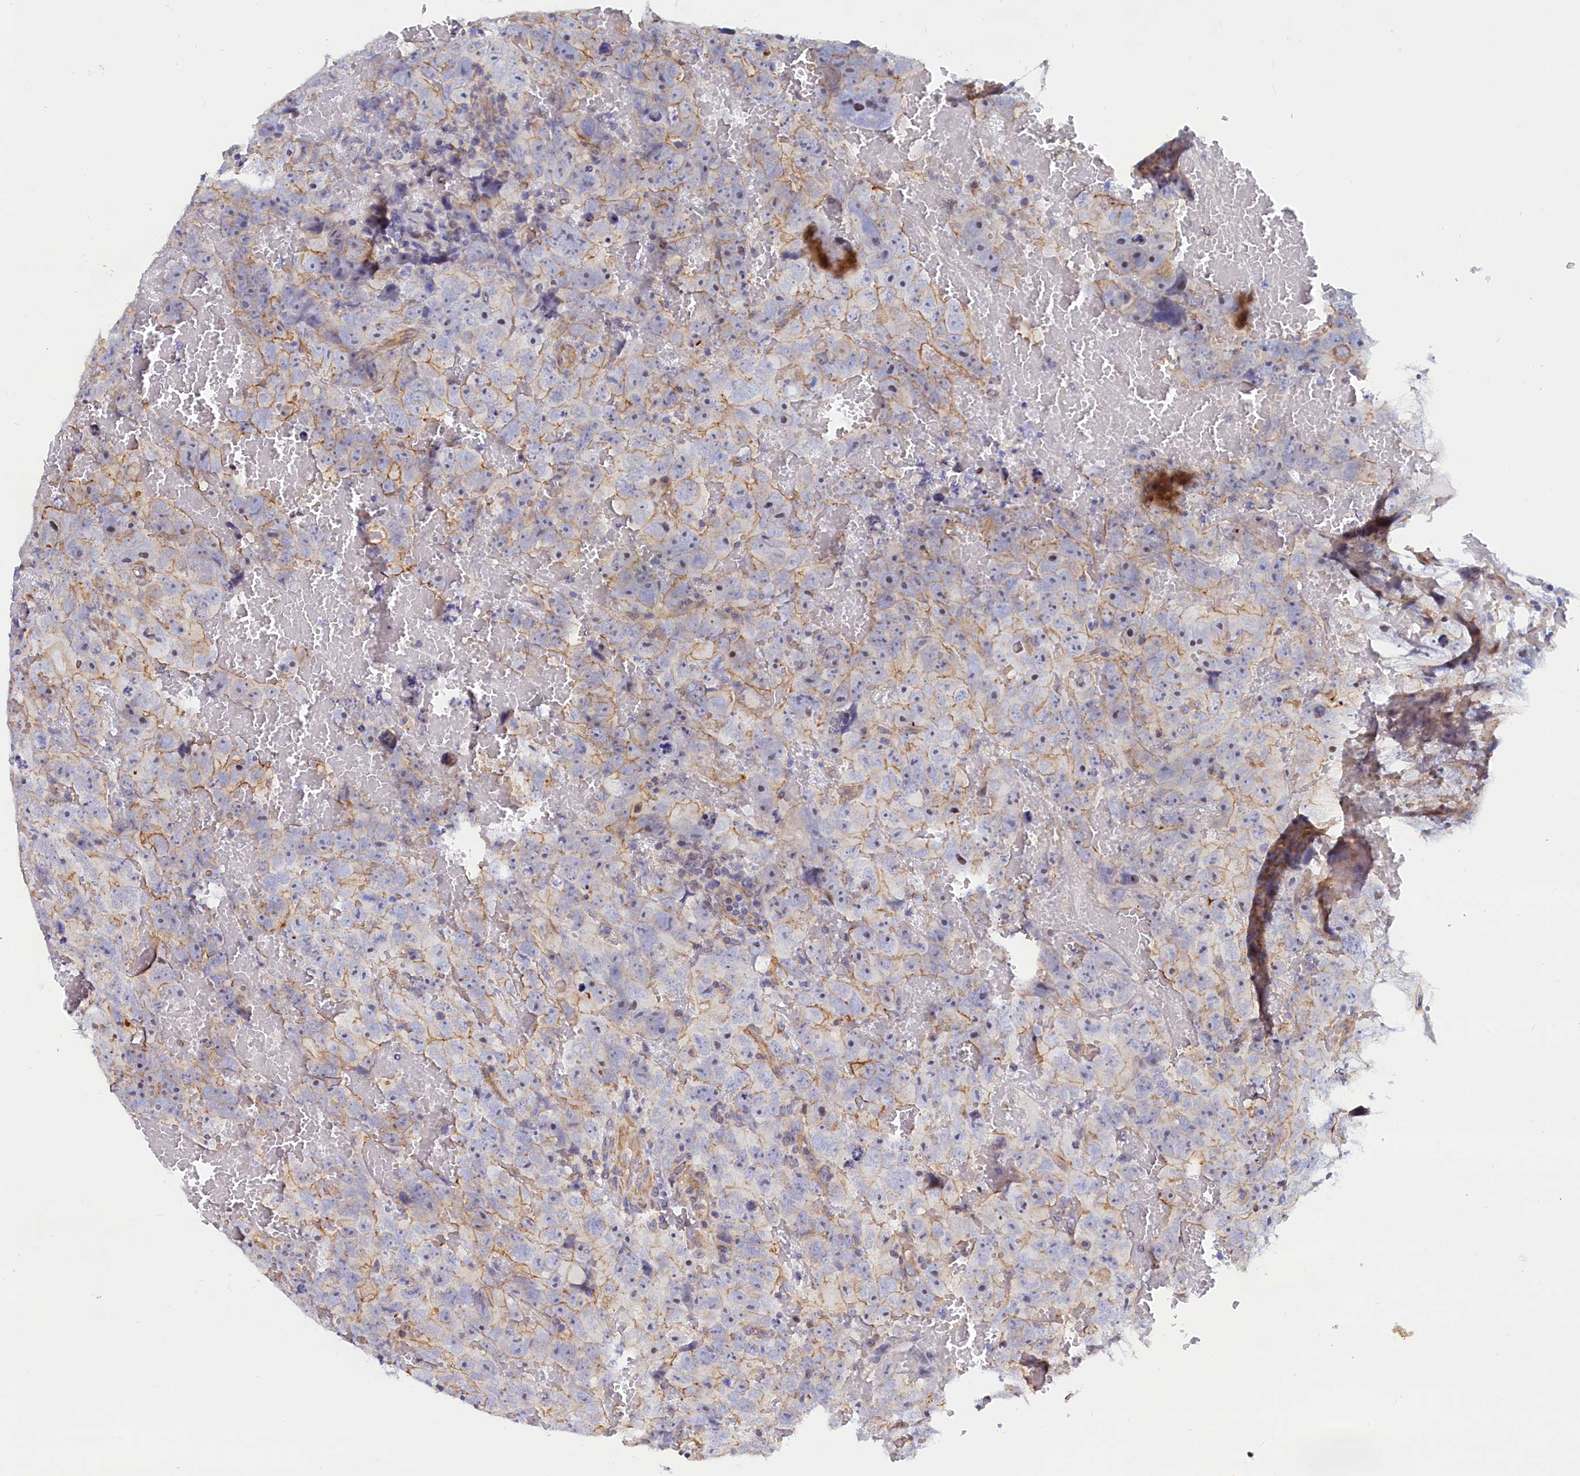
{"staining": {"intensity": "weak", "quantity": "<25%", "location": "cytoplasmic/membranous"}, "tissue": "testis cancer", "cell_type": "Tumor cells", "image_type": "cancer", "snomed": [{"axis": "morphology", "description": "Carcinoma, Embryonal, NOS"}, {"axis": "topography", "description": "Testis"}], "caption": "Testis embryonal carcinoma was stained to show a protein in brown. There is no significant expression in tumor cells.", "gene": "ABCC12", "patient": {"sex": "male", "age": 45}}